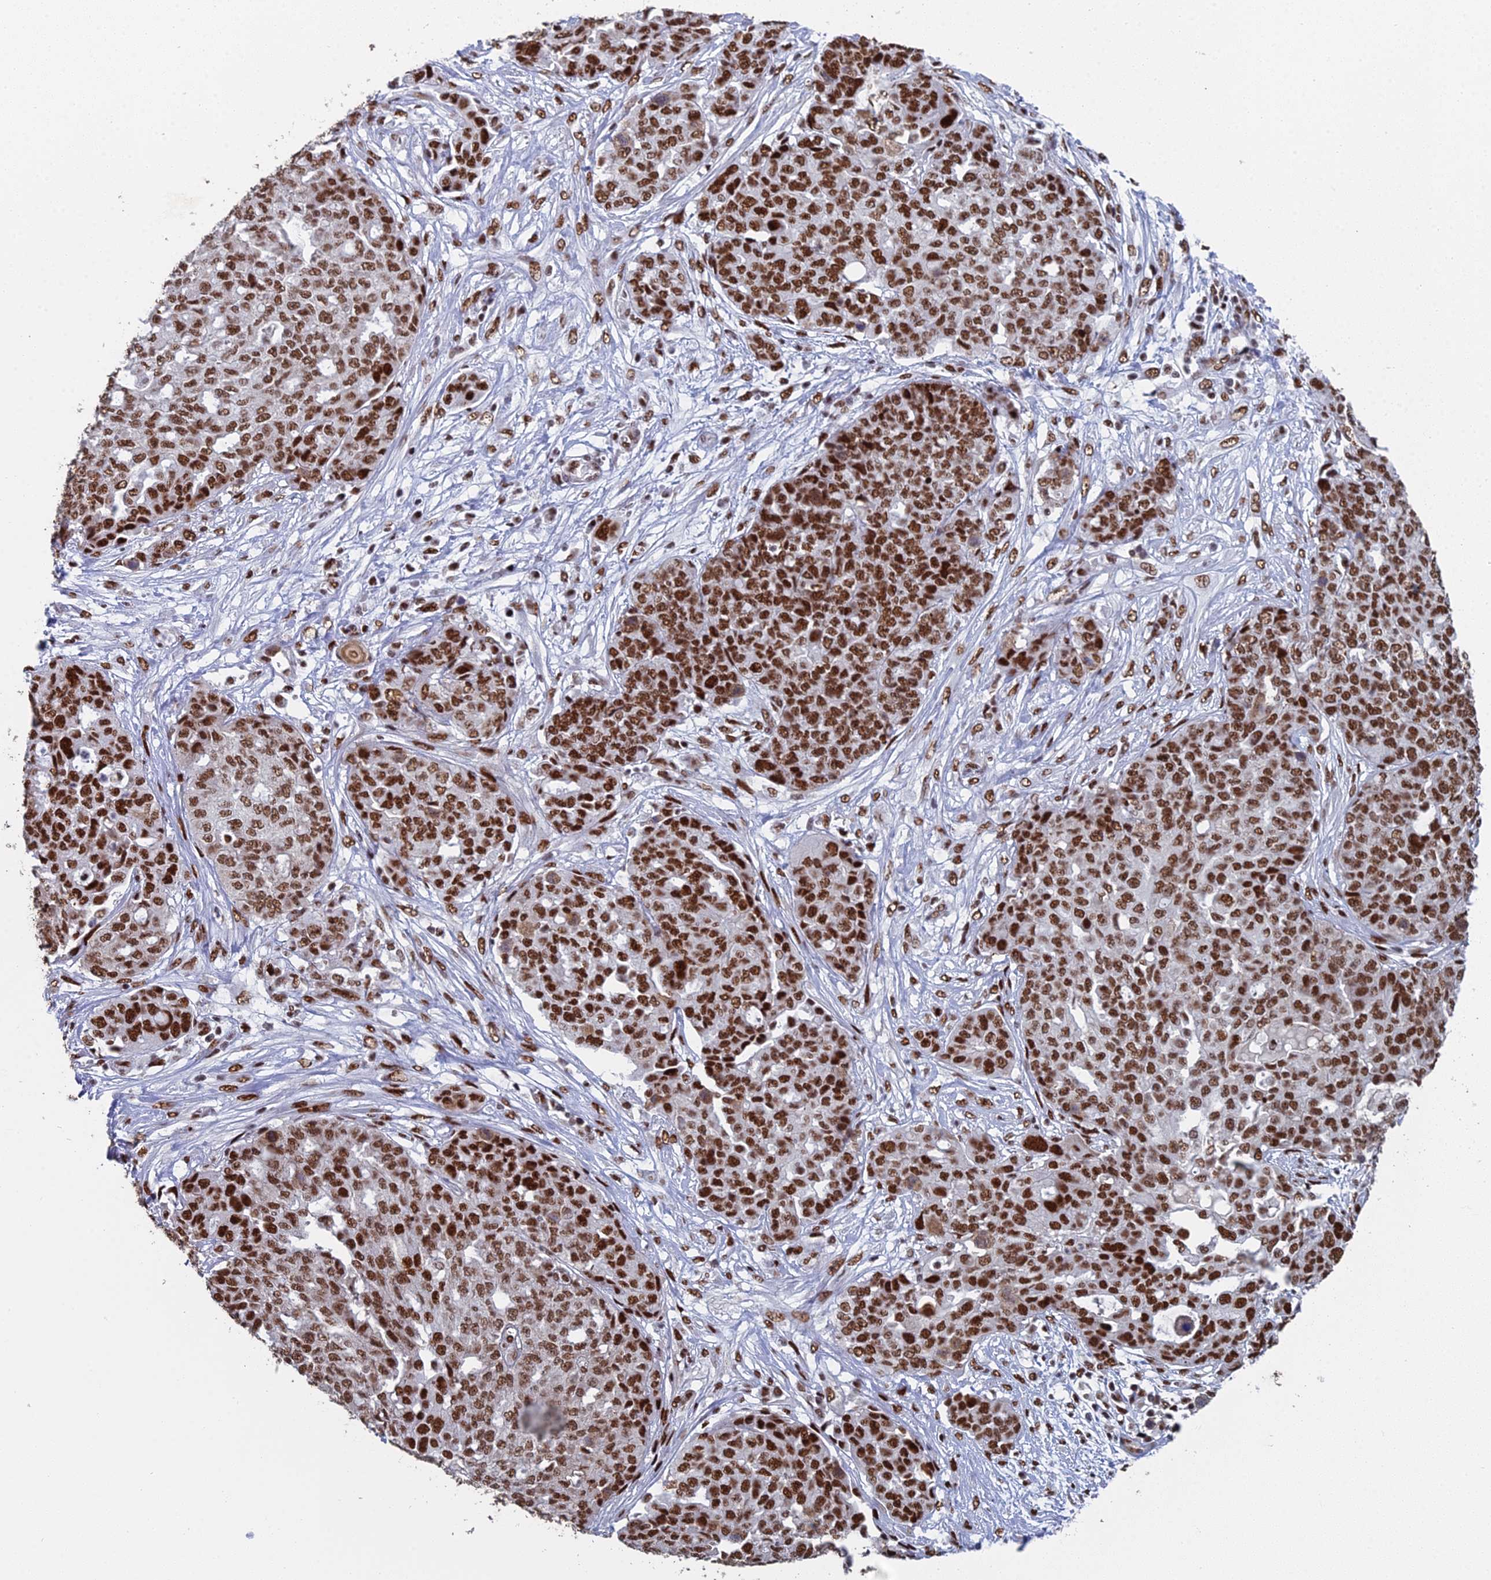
{"staining": {"intensity": "strong", "quantity": ">75%", "location": "nuclear"}, "tissue": "ovarian cancer", "cell_type": "Tumor cells", "image_type": "cancer", "snomed": [{"axis": "morphology", "description": "Cystadenocarcinoma, serous, NOS"}, {"axis": "topography", "description": "Soft tissue"}, {"axis": "topography", "description": "Ovary"}], "caption": "IHC micrograph of neoplastic tissue: ovarian cancer stained using immunohistochemistry demonstrates high levels of strong protein expression localized specifically in the nuclear of tumor cells, appearing as a nuclear brown color.", "gene": "SF3B3", "patient": {"sex": "female", "age": 57}}